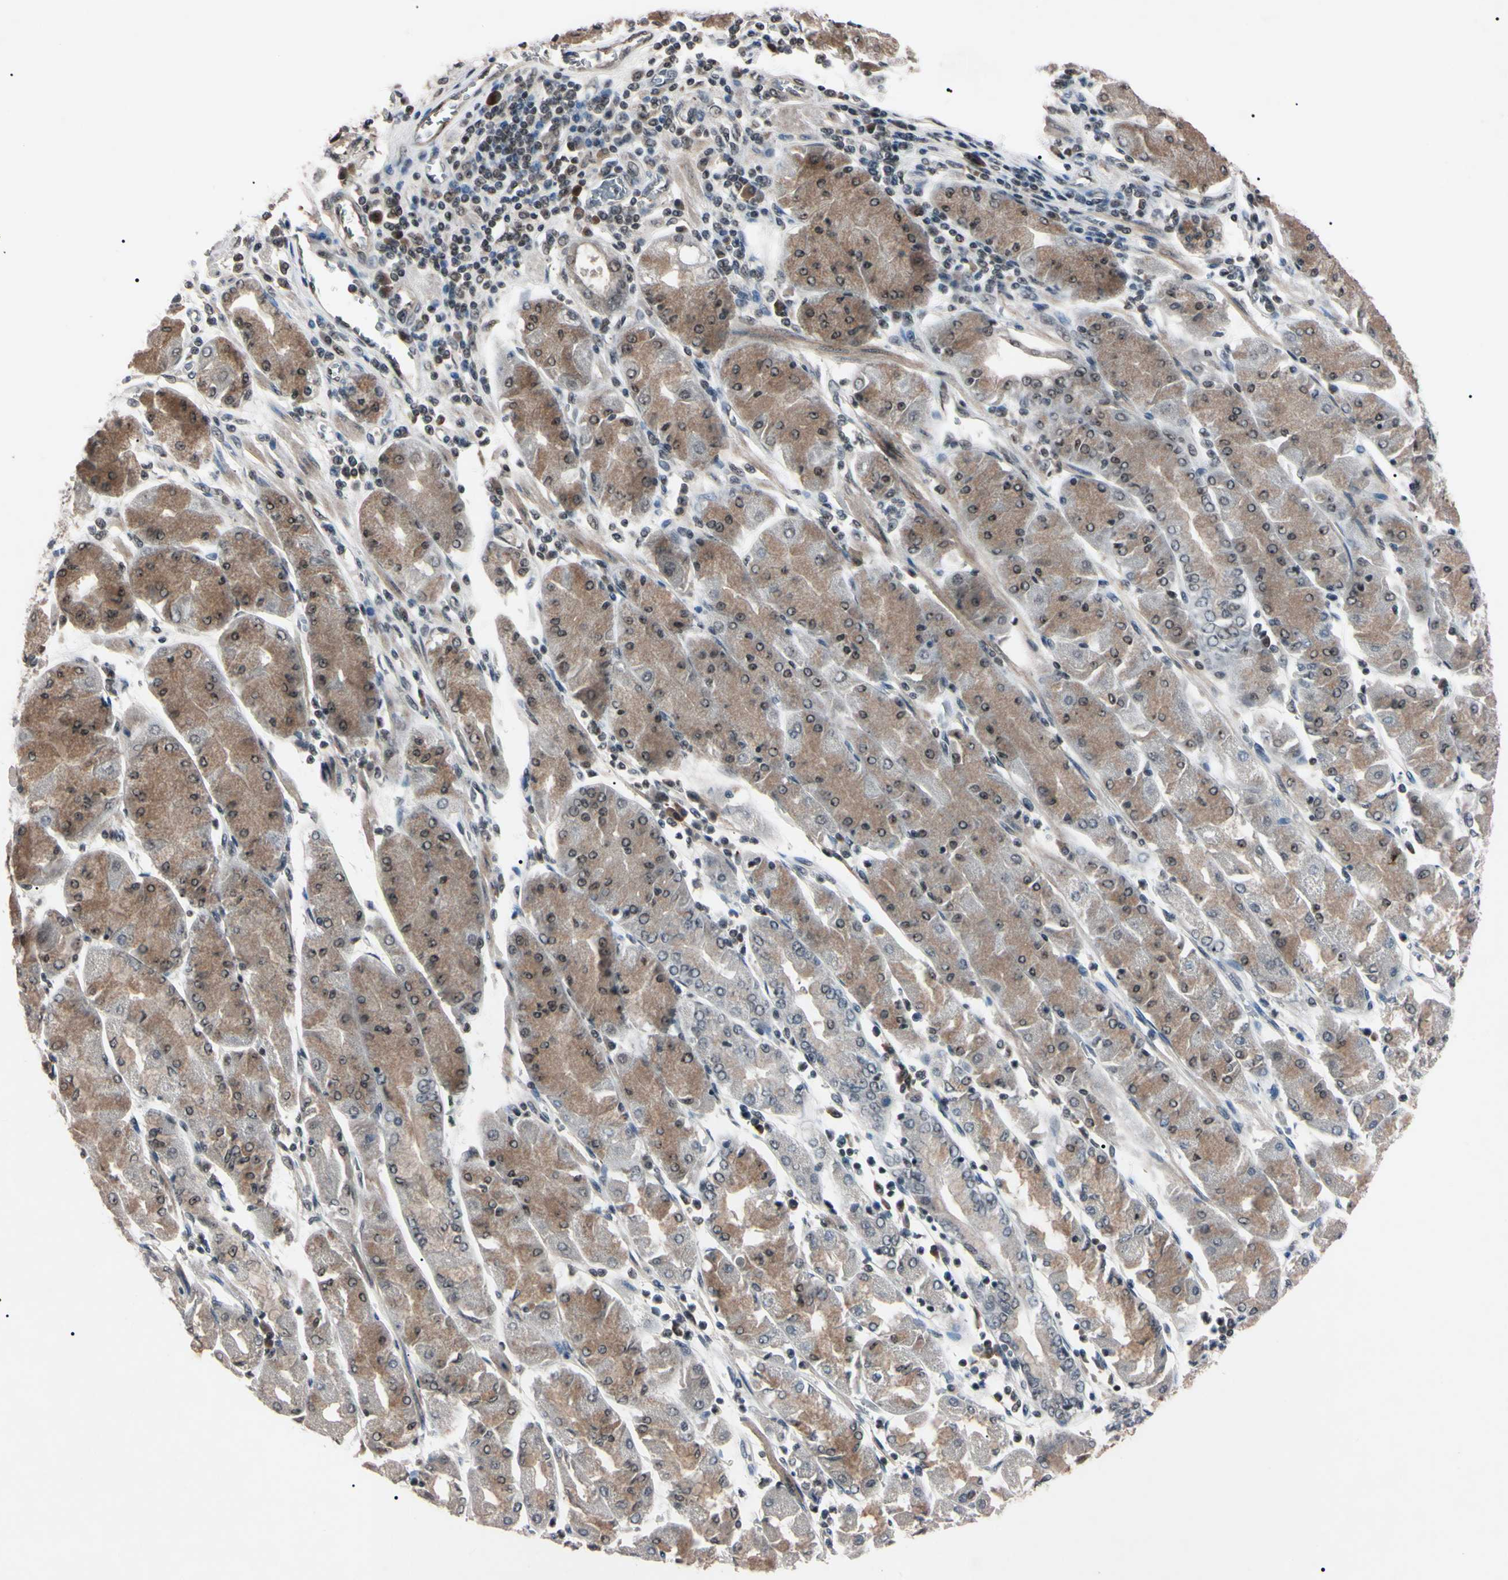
{"staining": {"intensity": "moderate", "quantity": "<25%", "location": "cytoplasmic/membranous"}, "tissue": "stomach cancer", "cell_type": "Tumor cells", "image_type": "cancer", "snomed": [{"axis": "morphology", "description": "Normal tissue, NOS"}, {"axis": "morphology", "description": "Adenocarcinoma, NOS"}, {"axis": "topography", "description": "Stomach, upper"}, {"axis": "topography", "description": "Stomach"}], "caption": "Protein expression analysis of human stomach cancer (adenocarcinoma) reveals moderate cytoplasmic/membranous positivity in about <25% of tumor cells.", "gene": "YY1", "patient": {"sex": "male", "age": 59}}